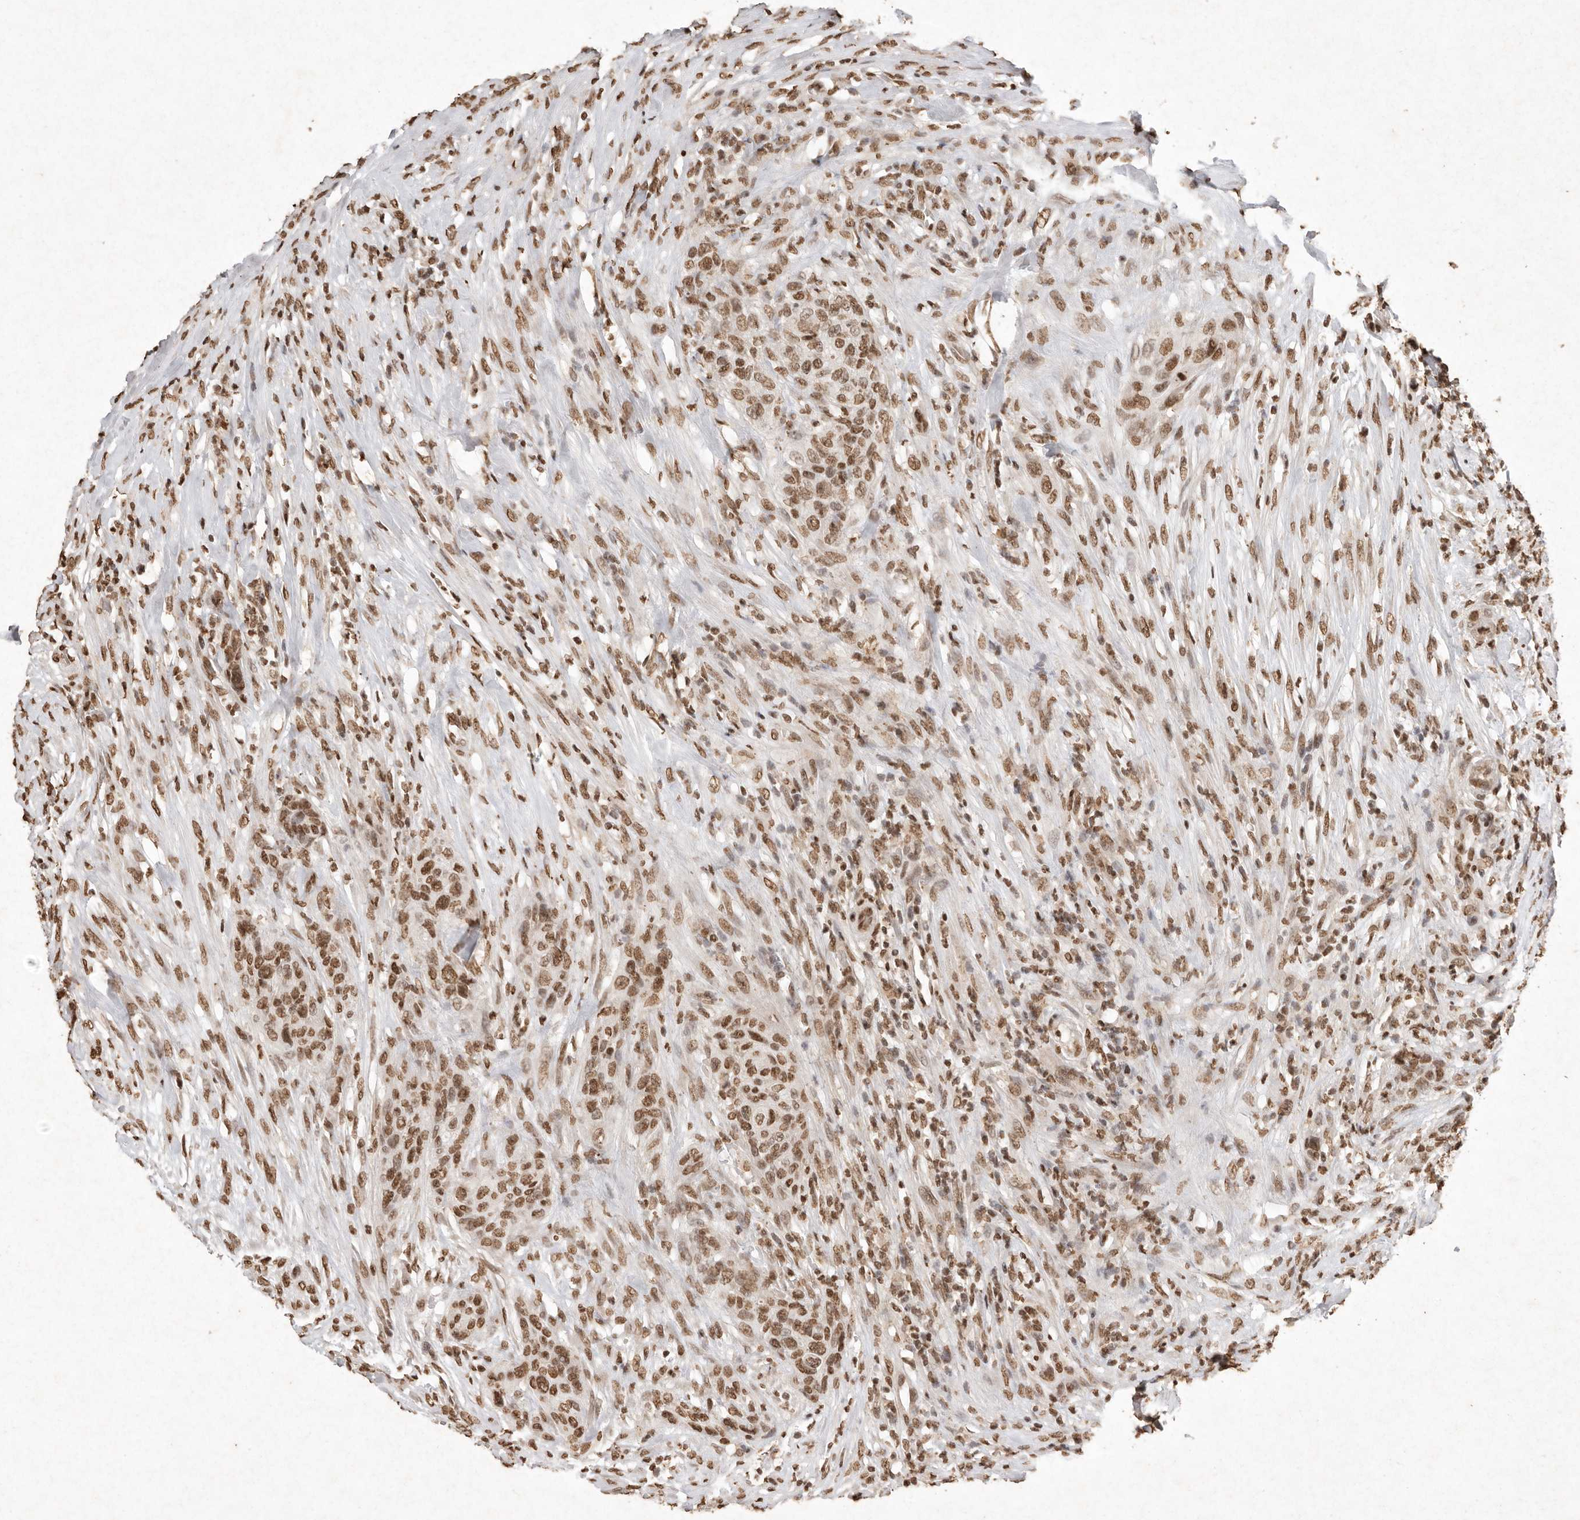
{"staining": {"intensity": "moderate", "quantity": ">75%", "location": "nuclear"}, "tissue": "urothelial cancer", "cell_type": "Tumor cells", "image_type": "cancer", "snomed": [{"axis": "morphology", "description": "Urothelial carcinoma, High grade"}, {"axis": "topography", "description": "Urinary bladder"}], "caption": "Moderate nuclear positivity is appreciated in approximately >75% of tumor cells in high-grade urothelial carcinoma. Nuclei are stained in blue.", "gene": "NKX3-2", "patient": {"sex": "male", "age": 35}}